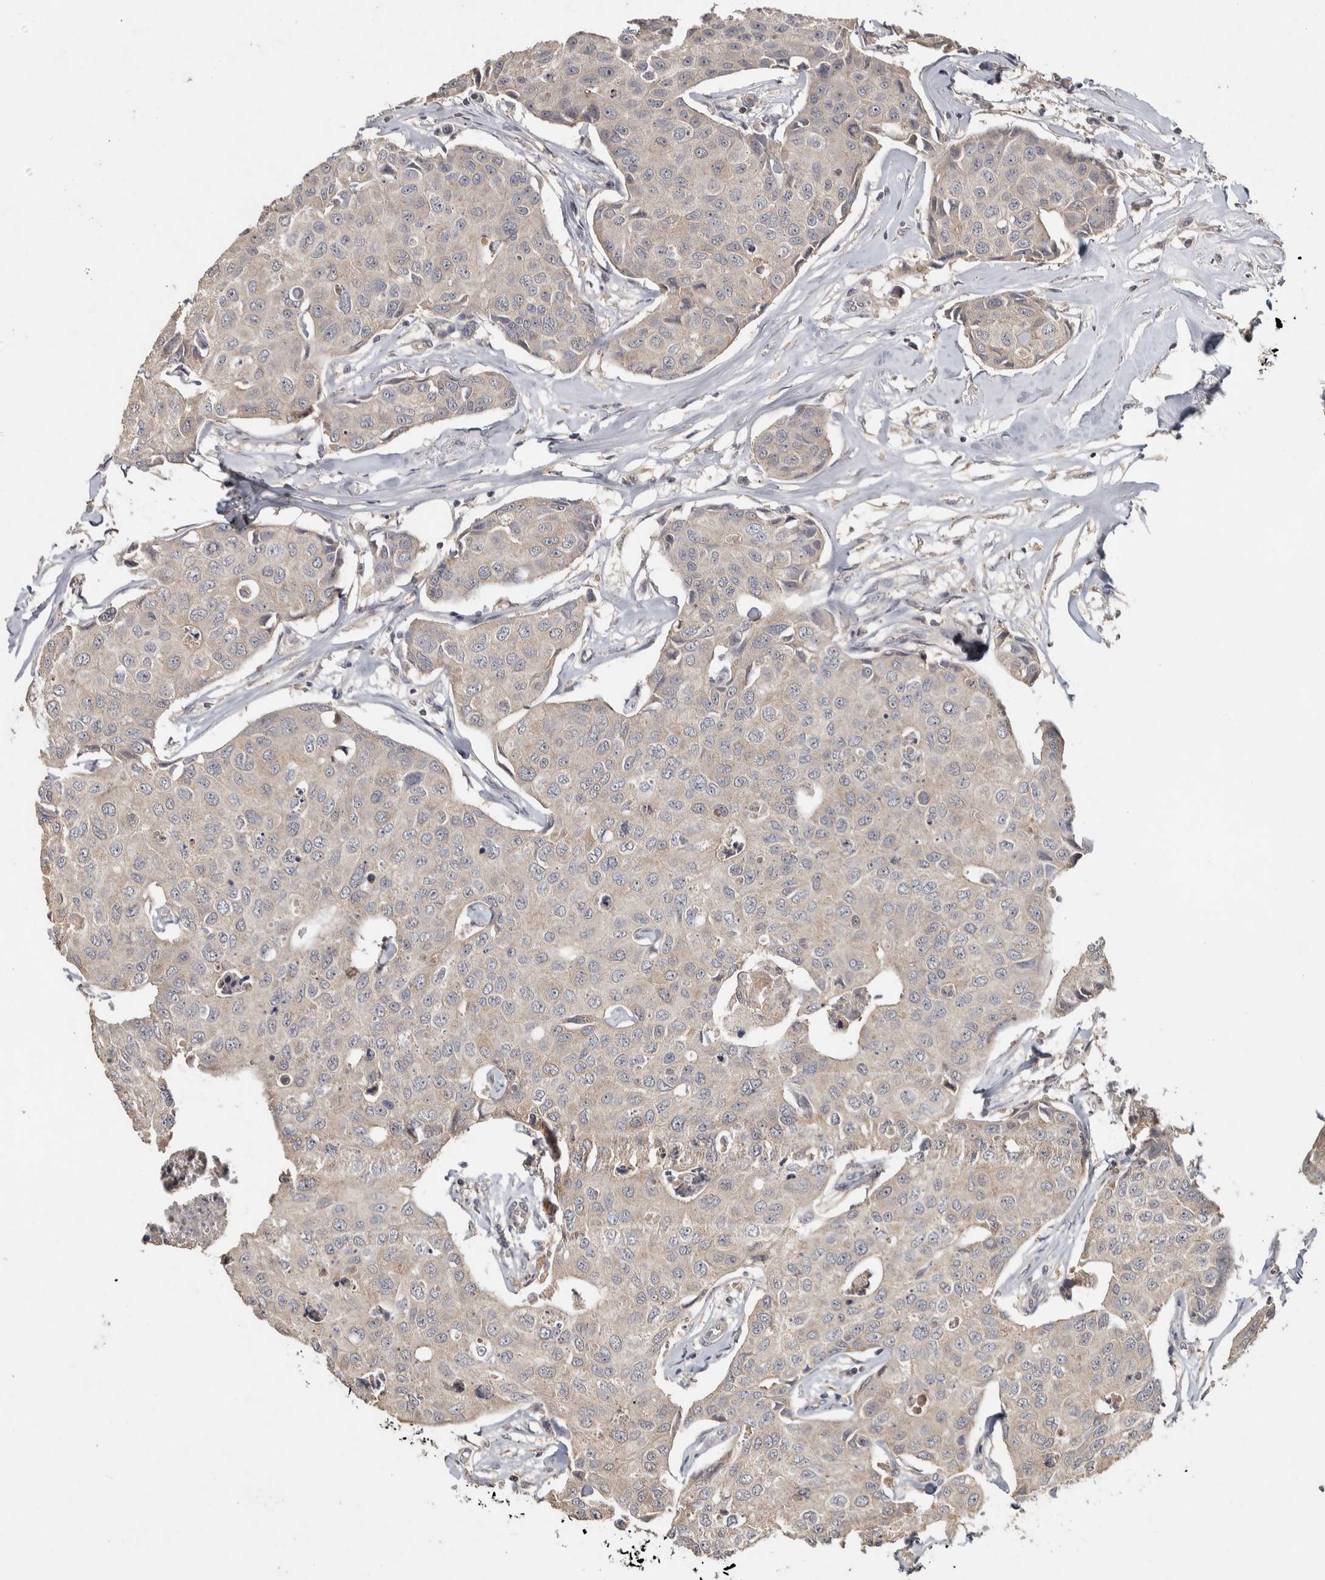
{"staining": {"intensity": "weak", "quantity": "<25%", "location": "cytoplasmic/membranous"}, "tissue": "breast cancer", "cell_type": "Tumor cells", "image_type": "cancer", "snomed": [{"axis": "morphology", "description": "Duct carcinoma"}, {"axis": "topography", "description": "Breast"}], "caption": "DAB immunohistochemical staining of breast cancer shows no significant expression in tumor cells.", "gene": "EIF3H", "patient": {"sex": "female", "age": 80}}